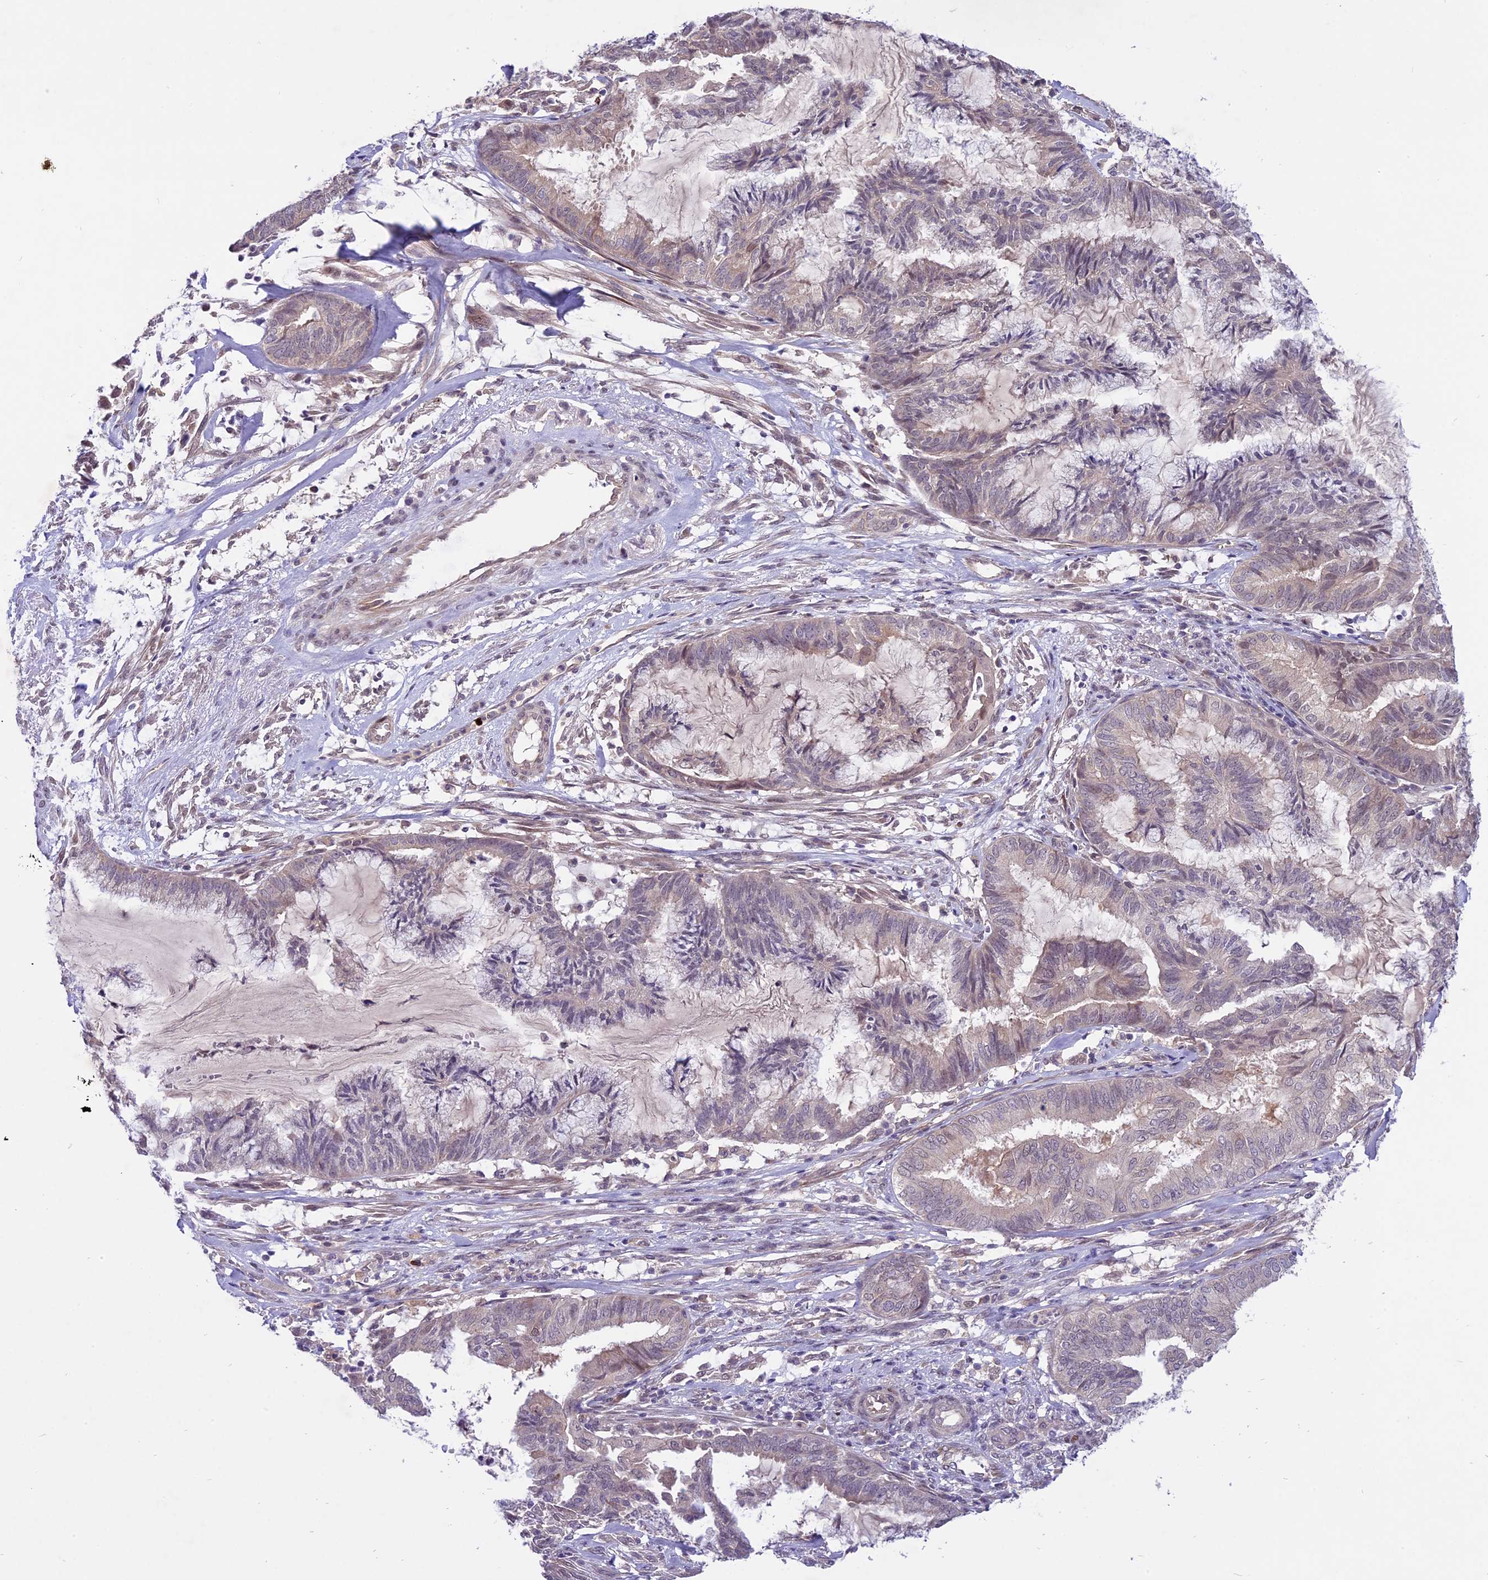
{"staining": {"intensity": "negative", "quantity": "none", "location": "none"}, "tissue": "endometrial cancer", "cell_type": "Tumor cells", "image_type": "cancer", "snomed": [{"axis": "morphology", "description": "Adenocarcinoma, NOS"}, {"axis": "topography", "description": "Endometrium"}], "caption": "There is no significant staining in tumor cells of endometrial cancer (adenocarcinoma).", "gene": "SPRED1", "patient": {"sex": "female", "age": 86}}